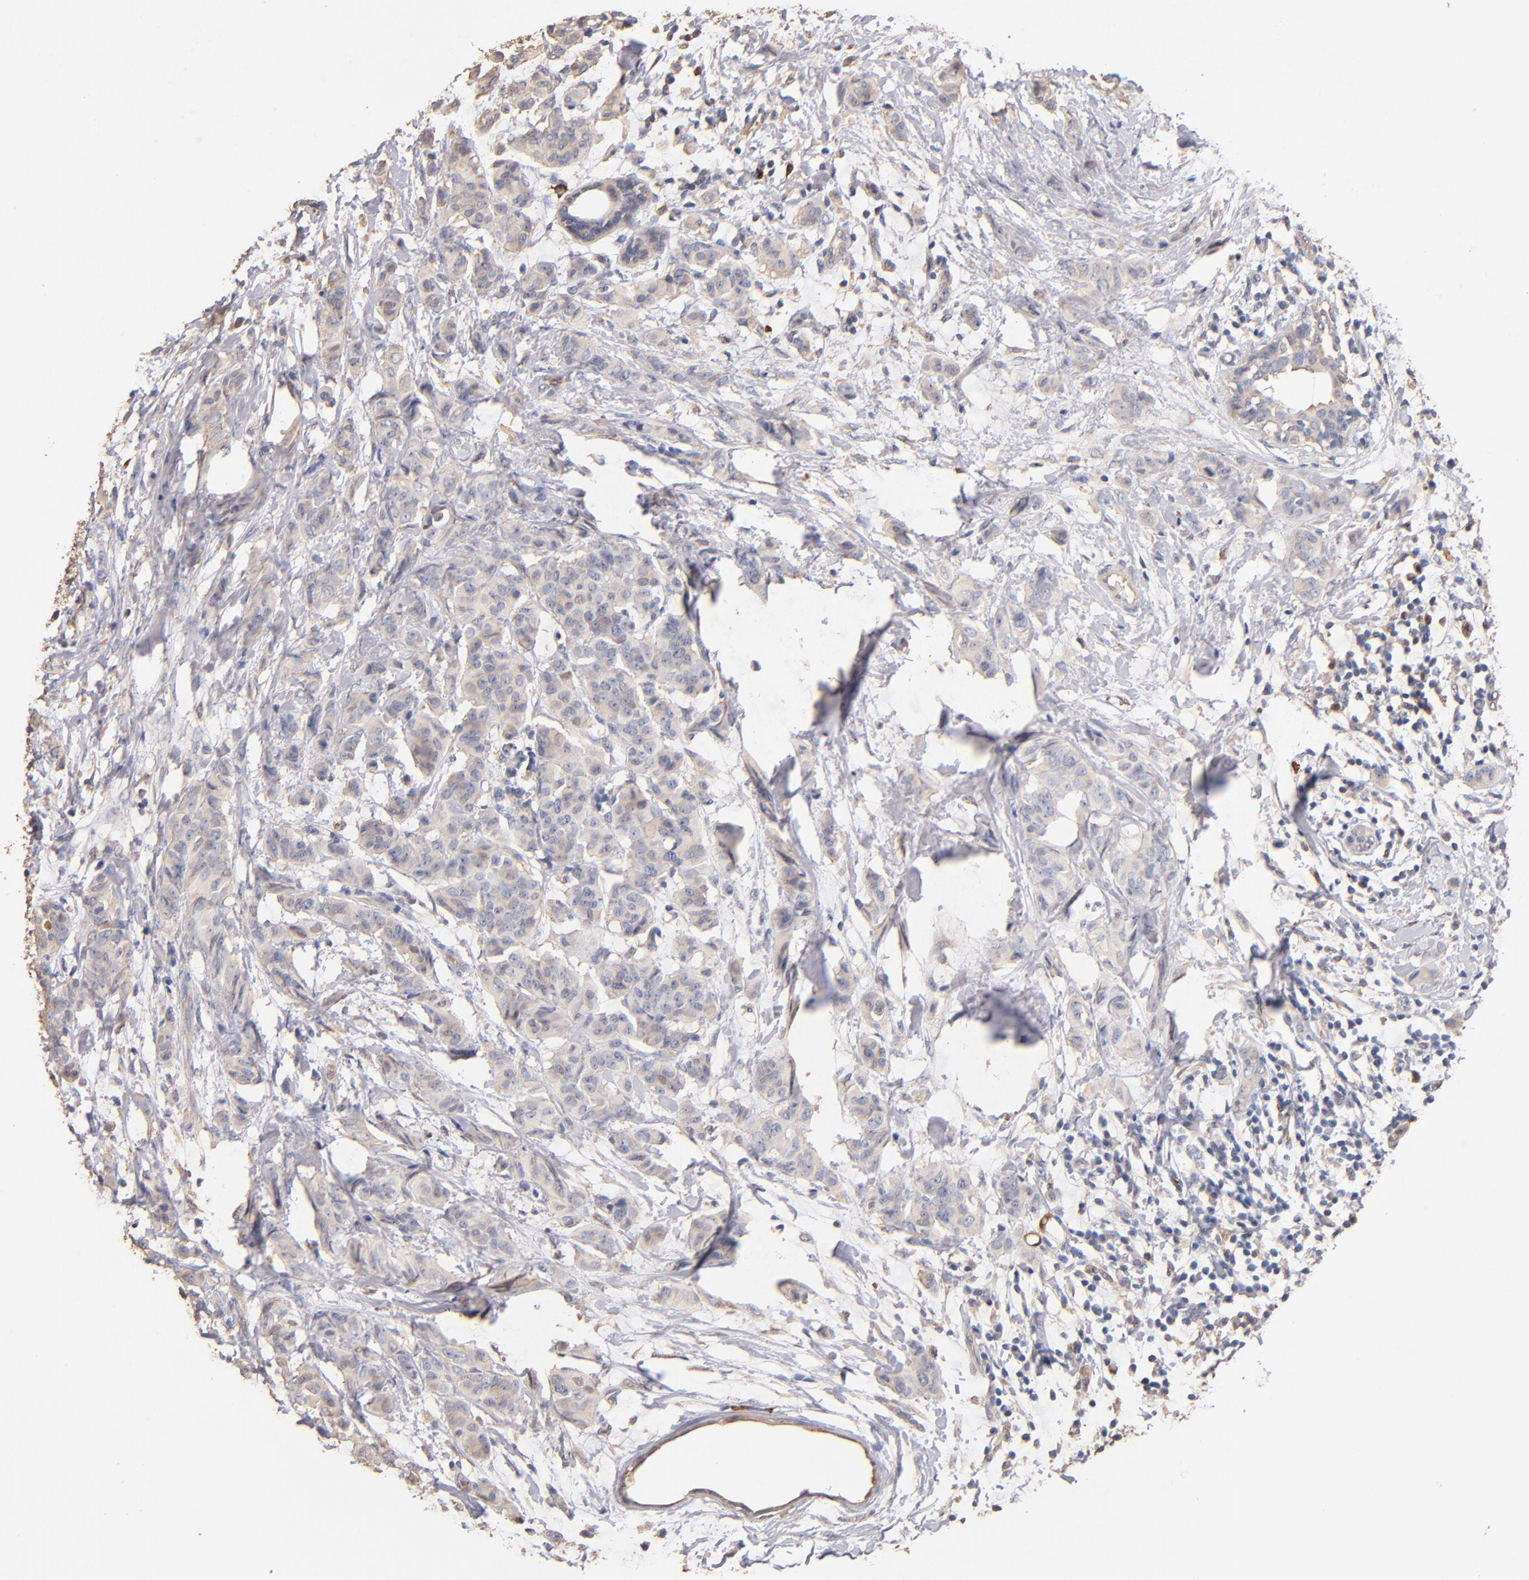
{"staining": {"intensity": "weak", "quantity": ">75%", "location": "cytoplasmic/membranous"}, "tissue": "breast cancer", "cell_type": "Tumor cells", "image_type": "cancer", "snomed": [{"axis": "morphology", "description": "Duct carcinoma"}, {"axis": "topography", "description": "Breast"}], "caption": "A histopathology image of human breast cancer stained for a protein displays weak cytoplasmic/membranous brown staining in tumor cells.", "gene": "RO60", "patient": {"sex": "female", "age": 40}}